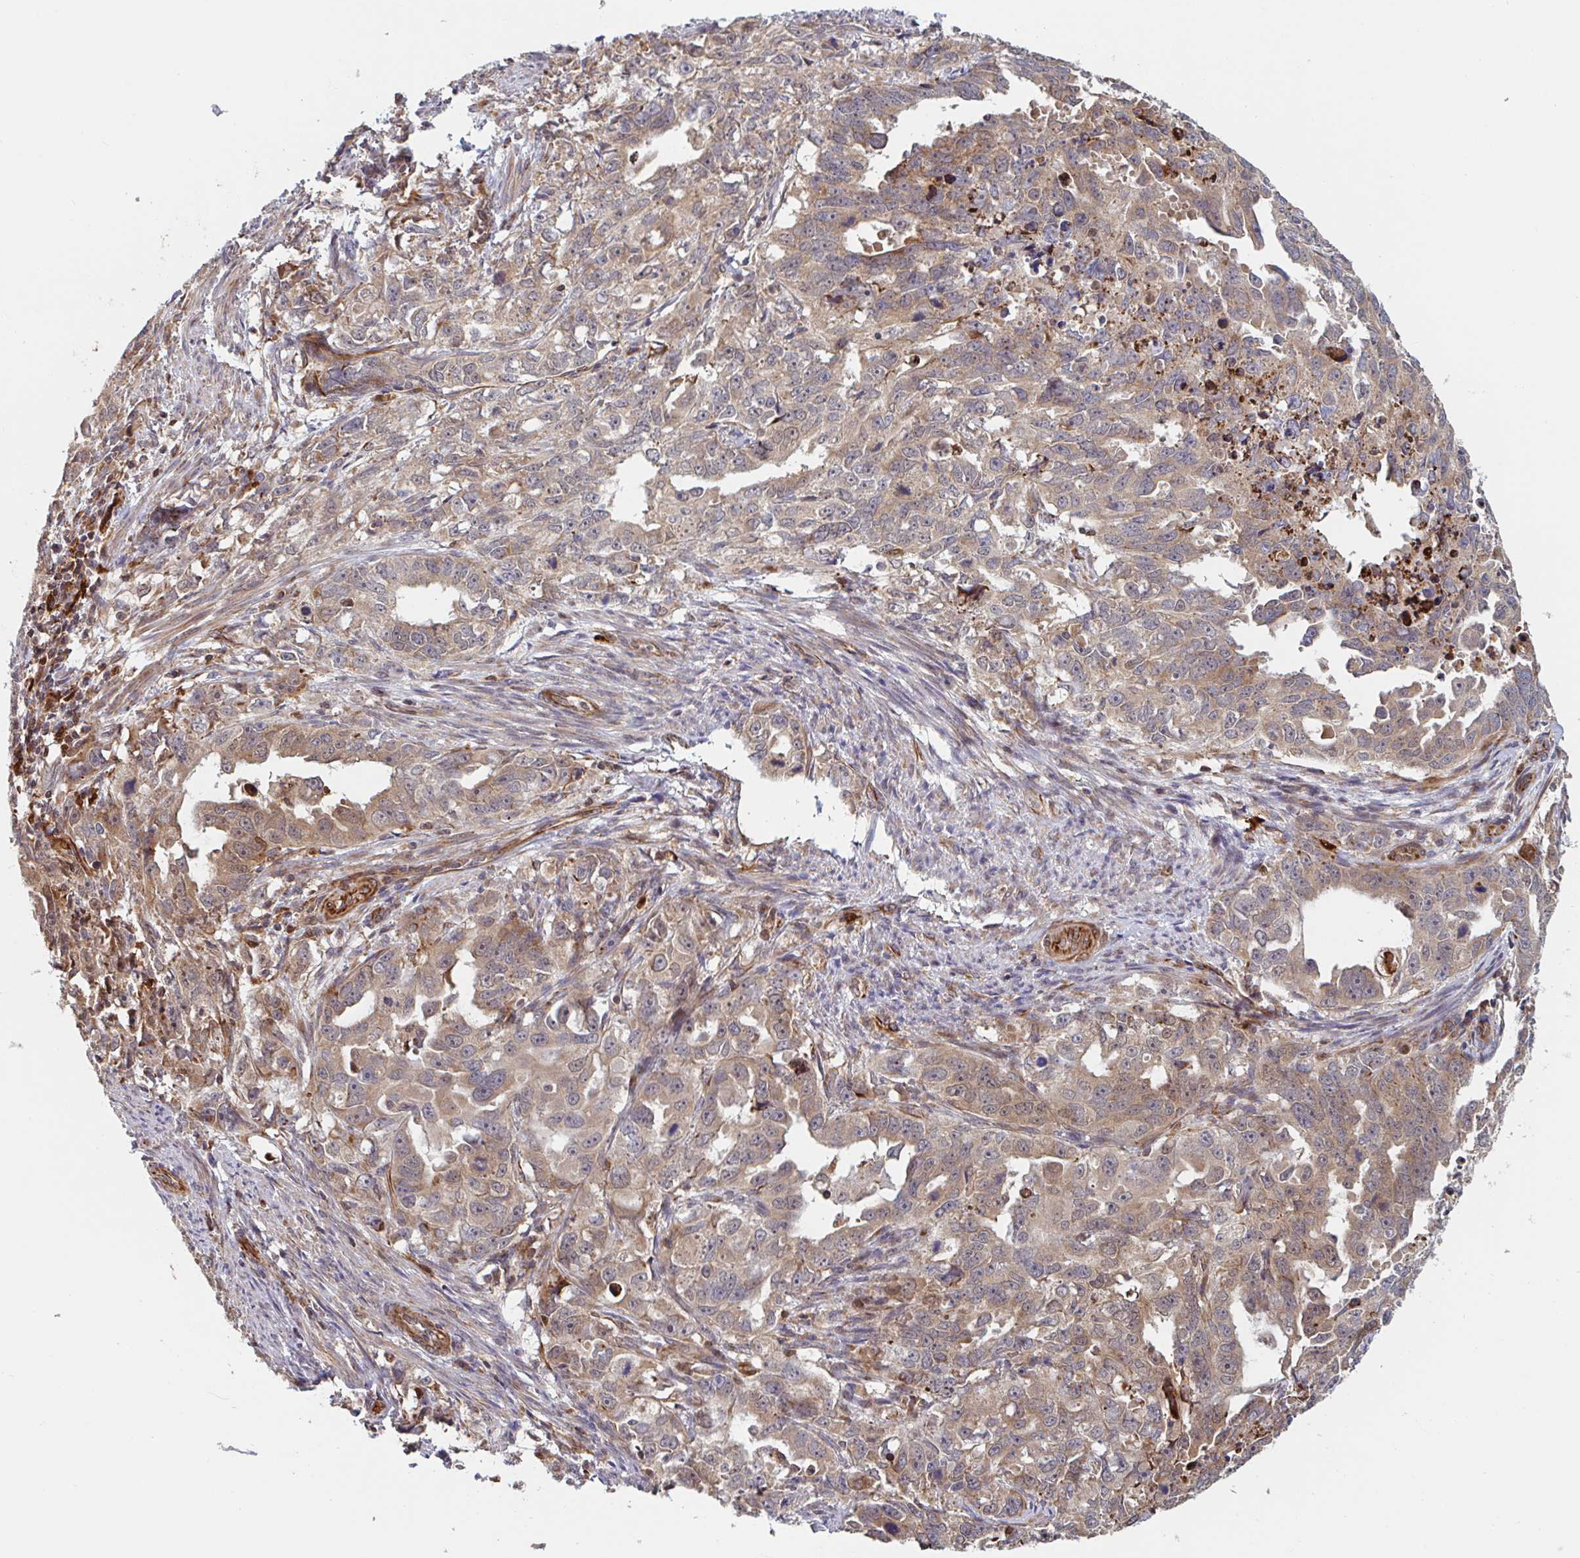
{"staining": {"intensity": "moderate", "quantity": "25%-75%", "location": "cytoplasmic/membranous,nuclear"}, "tissue": "endometrial cancer", "cell_type": "Tumor cells", "image_type": "cancer", "snomed": [{"axis": "morphology", "description": "Adenocarcinoma, NOS"}, {"axis": "topography", "description": "Endometrium"}], "caption": "Tumor cells display moderate cytoplasmic/membranous and nuclear expression in about 25%-75% of cells in adenocarcinoma (endometrial).", "gene": "NUB1", "patient": {"sex": "female", "age": 65}}